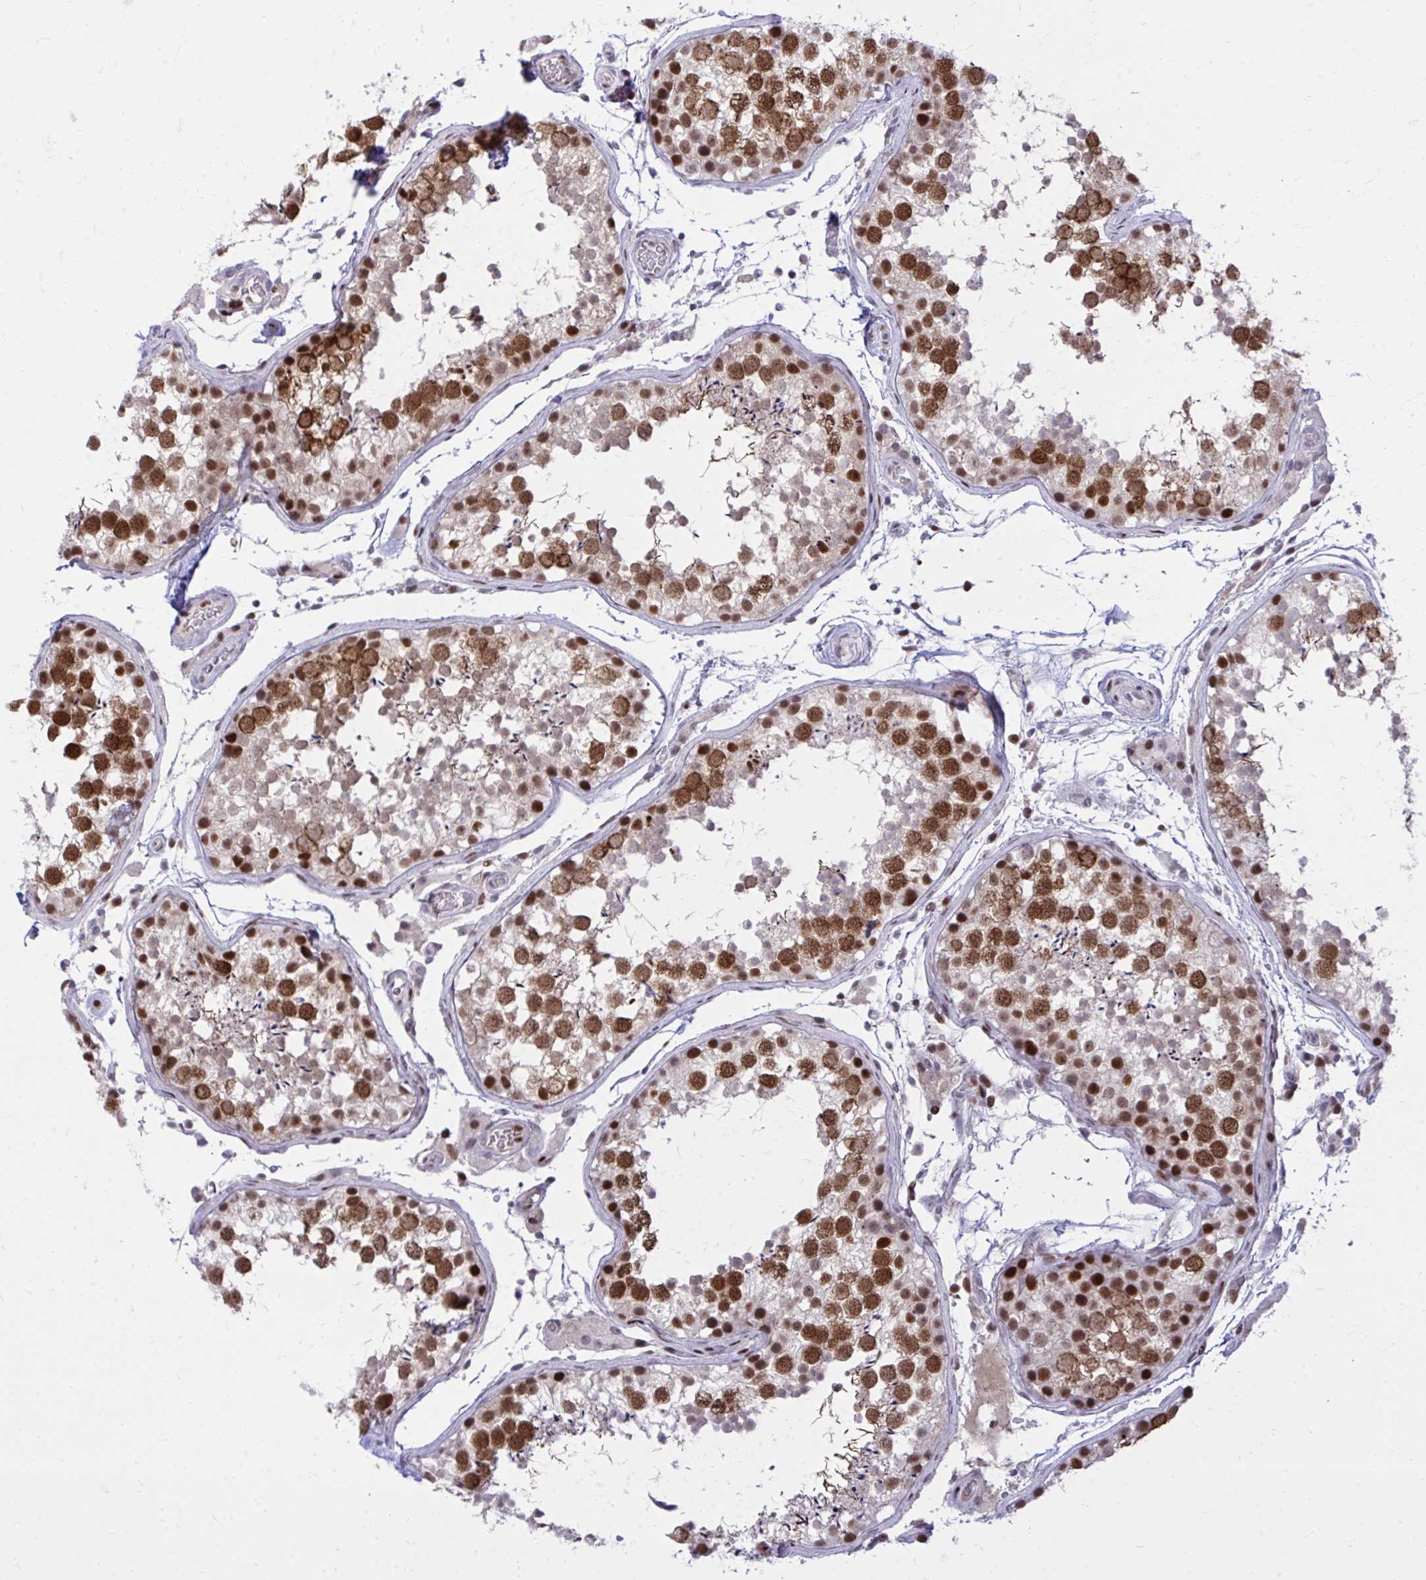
{"staining": {"intensity": "strong", "quantity": "25%-75%", "location": "nuclear"}, "tissue": "testis", "cell_type": "Cells in seminiferous ducts", "image_type": "normal", "snomed": [{"axis": "morphology", "description": "Normal tissue, NOS"}, {"axis": "topography", "description": "Testis"}], "caption": "Protein expression analysis of unremarkable testis exhibits strong nuclear staining in about 25%-75% of cells in seminiferous ducts. The staining is performed using DAB (3,3'-diaminobenzidine) brown chromogen to label protein expression. The nuclei are counter-stained blue using hematoxylin.", "gene": "C14orf39", "patient": {"sex": "male", "age": 29}}